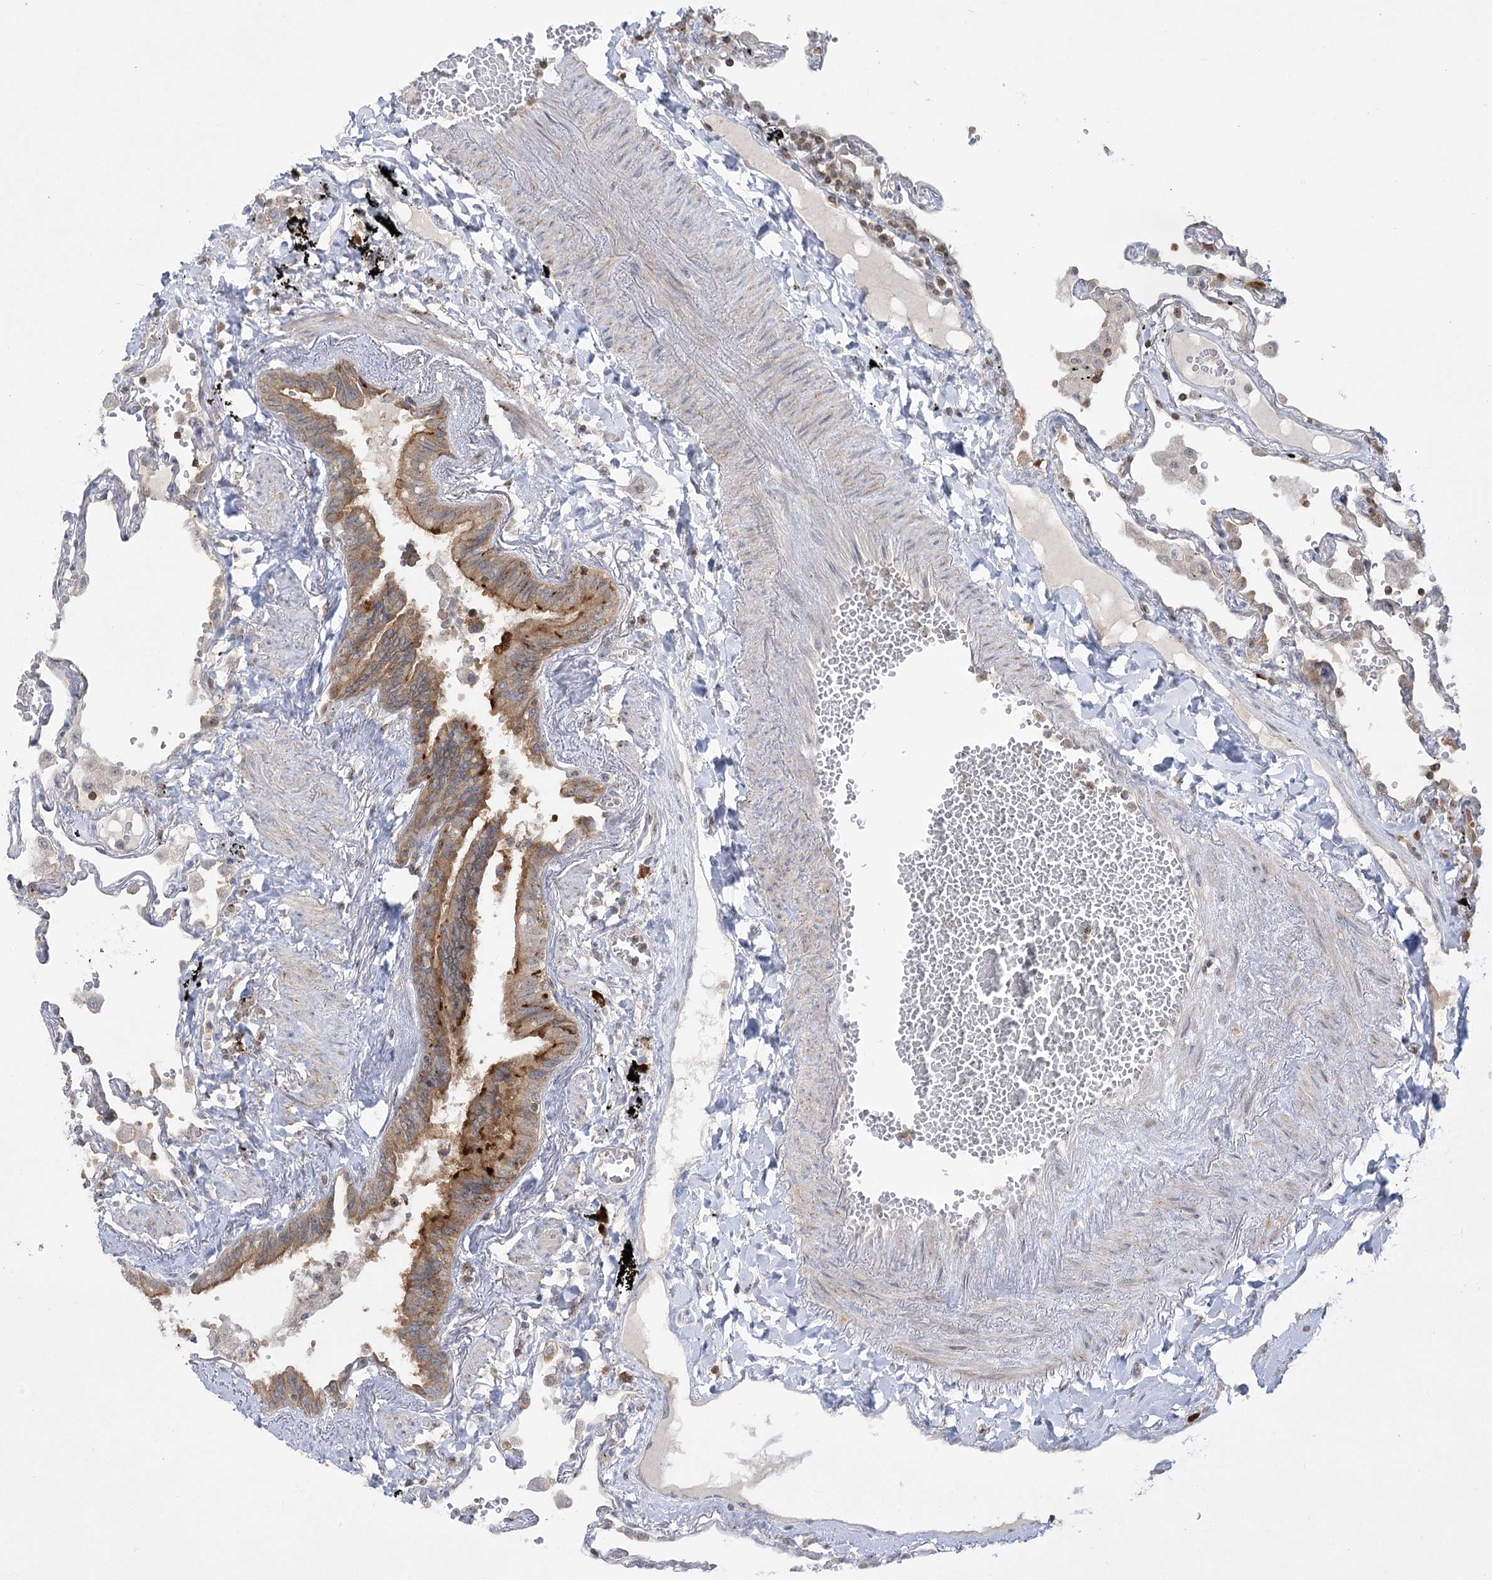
{"staining": {"intensity": "weak", "quantity": "<25%", "location": "cytoplasmic/membranous"}, "tissue": "lung", "cell_type": "Alveolar cells", "image_type": "normal", "snomed": [{"axis": "morphology", "description": "Normal tissue, NOS"}, {"axis": "topography", "description": "Lung"}], "caption": "This is a histopathology image of IHC staining of unremarkable lung, which shows no expression in alveolar cells. (DAB immunohistochemistry (IHC) with hematoxylin counter stain).", "gene": "SYTL1", "patient": {"sex": "female", "age": 67}}